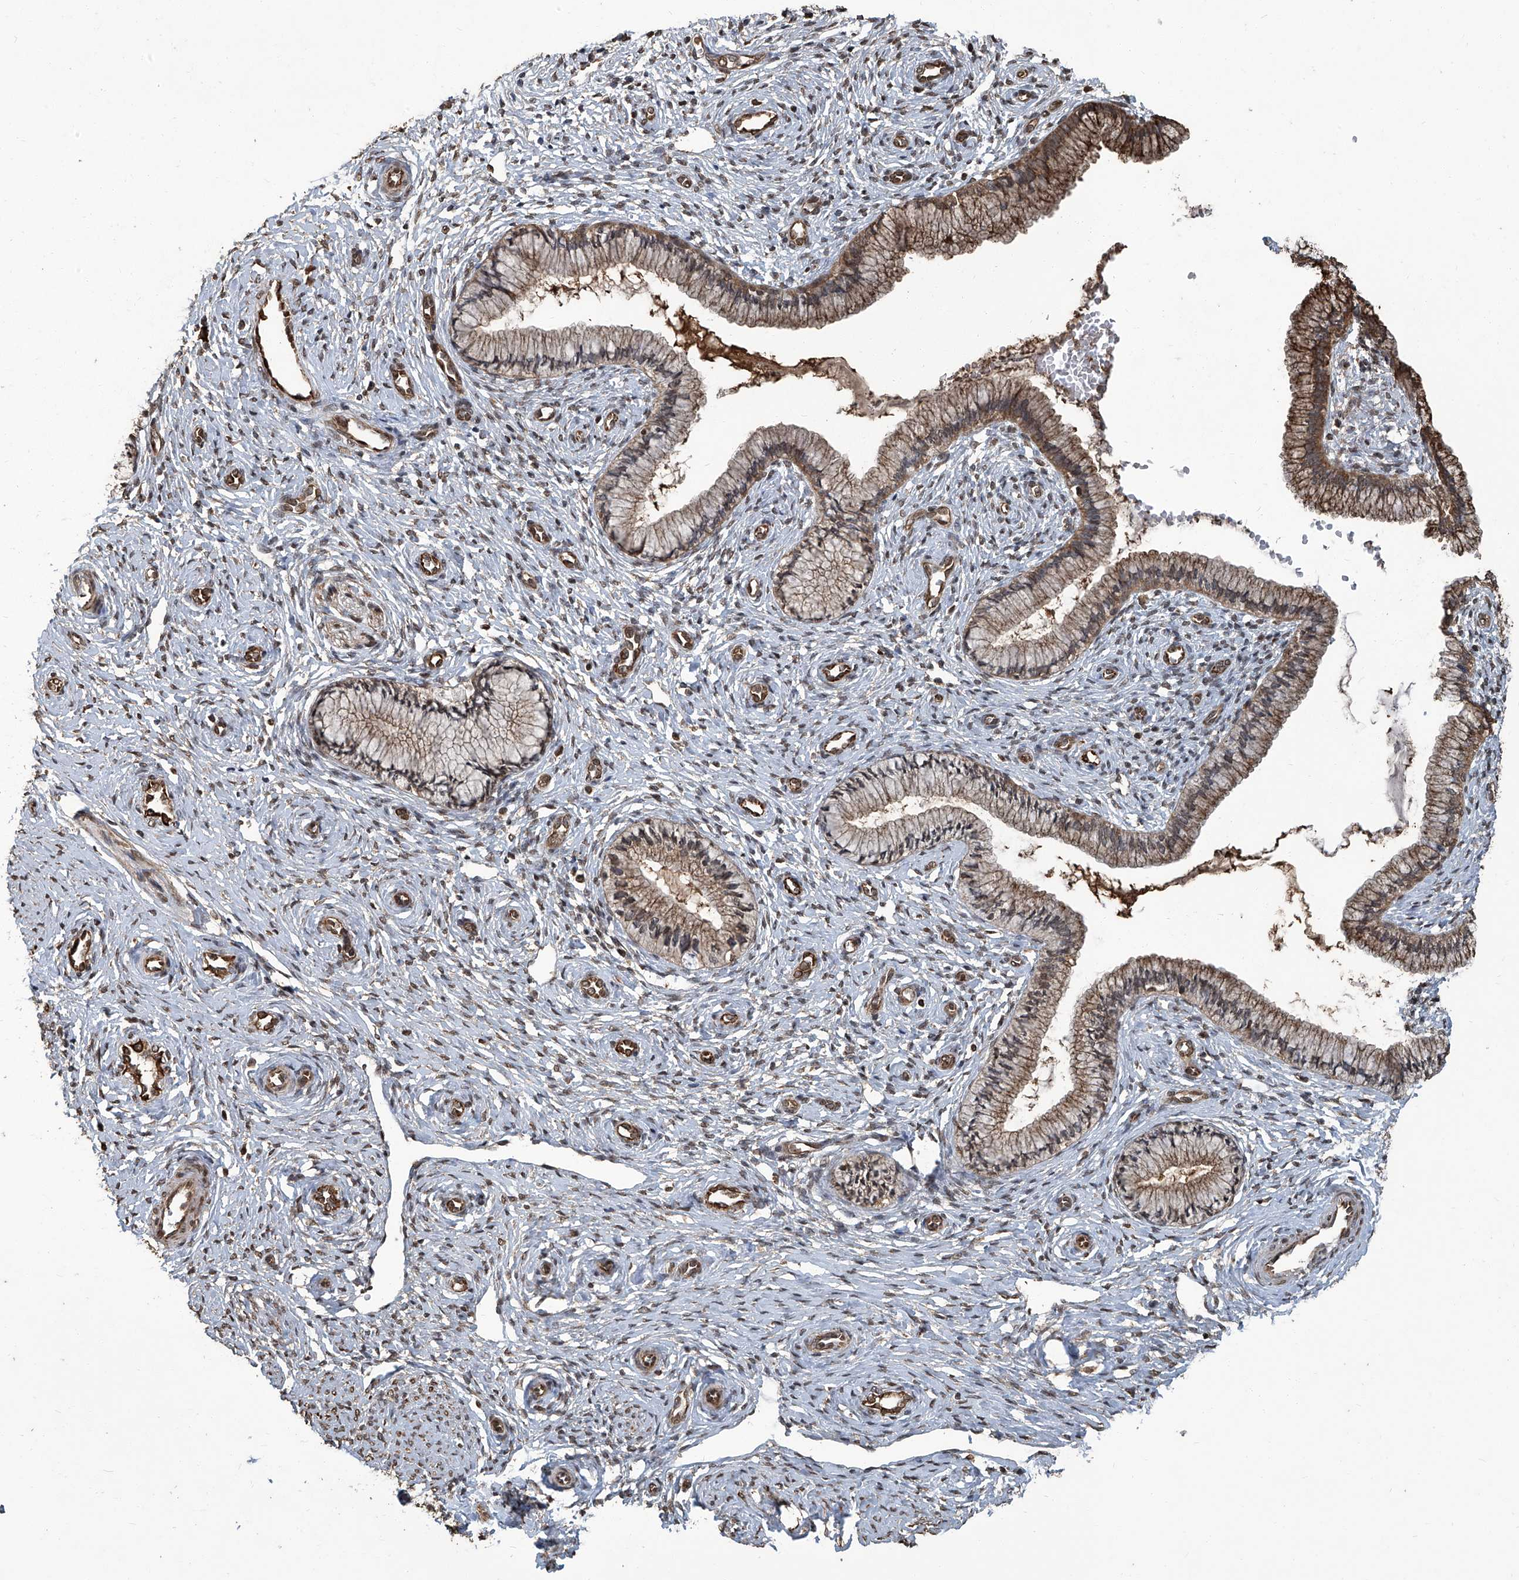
{"staining": {"intensity": "strong", "quantity": "25%-75%", "location": "cytoplasmic/membranous"}, "tissue": "cervix", "cell_type": "Glandular cells", "image_type": "normal", "snomed": [{"axis": "morphology", "description": "Normal tissue, NOS"}, {"axis": "topography", "description": "Cervix"}], "caption": "Glandular cells demonstrate high levels of strong cytoplasmic/membranous staining in approximately 25%-75% of cells in unremarkable human cervix. (DAB = brown stain, brightfield microscopy at high magnification).", "gene": "GPR132", "patient": {"sex": "female", "age": 27}}